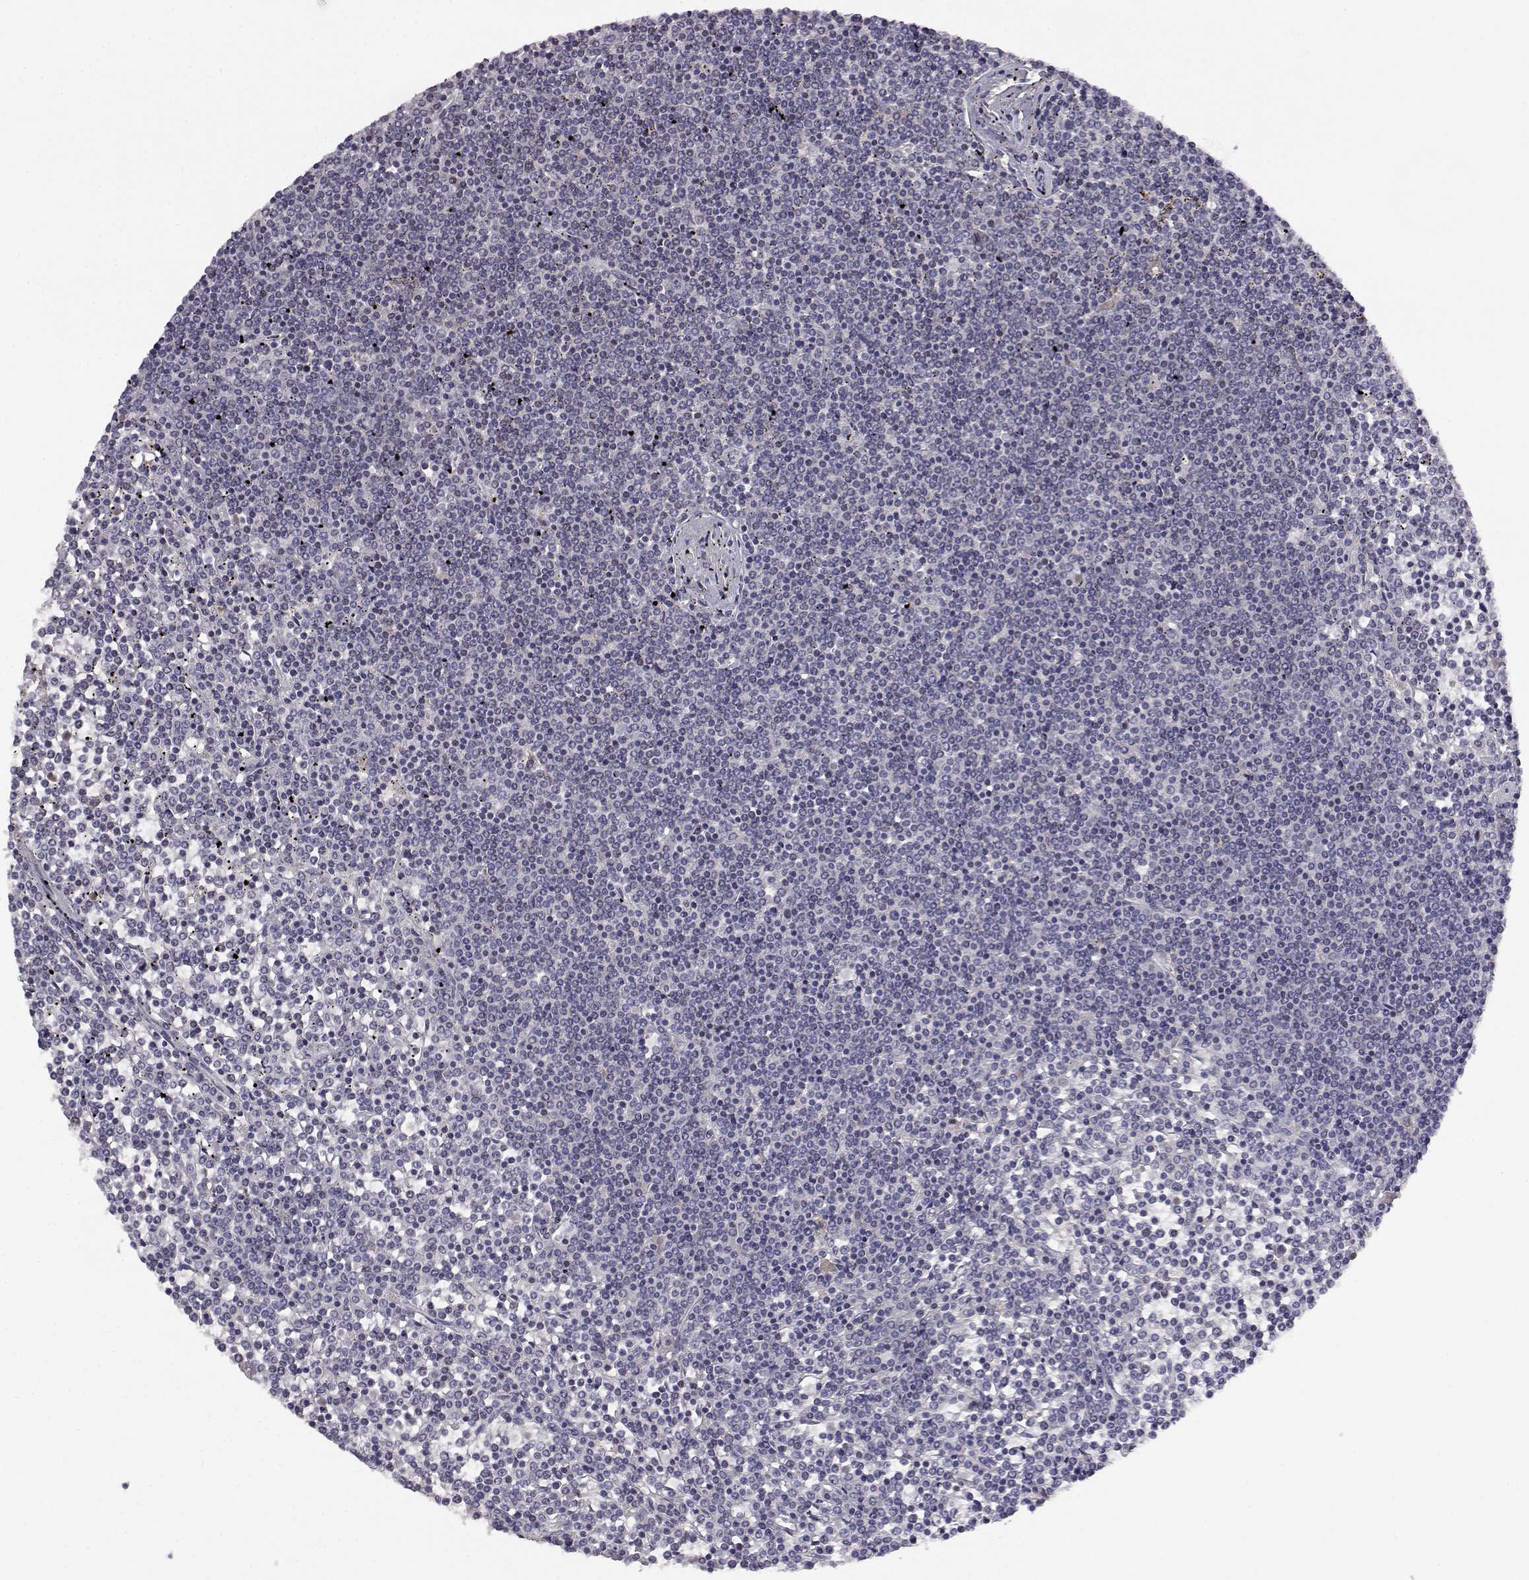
{"staining": {"intensity": "negative", "quantity": "none", "location": "none"}, "tissue": "lymphoma", "cell_type": "Tumor cells", "image_type": "cancer", "snomed": [{"axis": "morphology", "description": "Malignant lymphoma, non-Hodgkin's type, Low grade"}, {"axis": "topography", "description": "Spleen"}], "caption": "Histopathology image shows no significant protein positivity in tumor cells of malignant lymphoma, non-Hodgkin's type (low-grade).", "gene": "AKR1B1", "patient": {"sex": "female", "age": 19}}